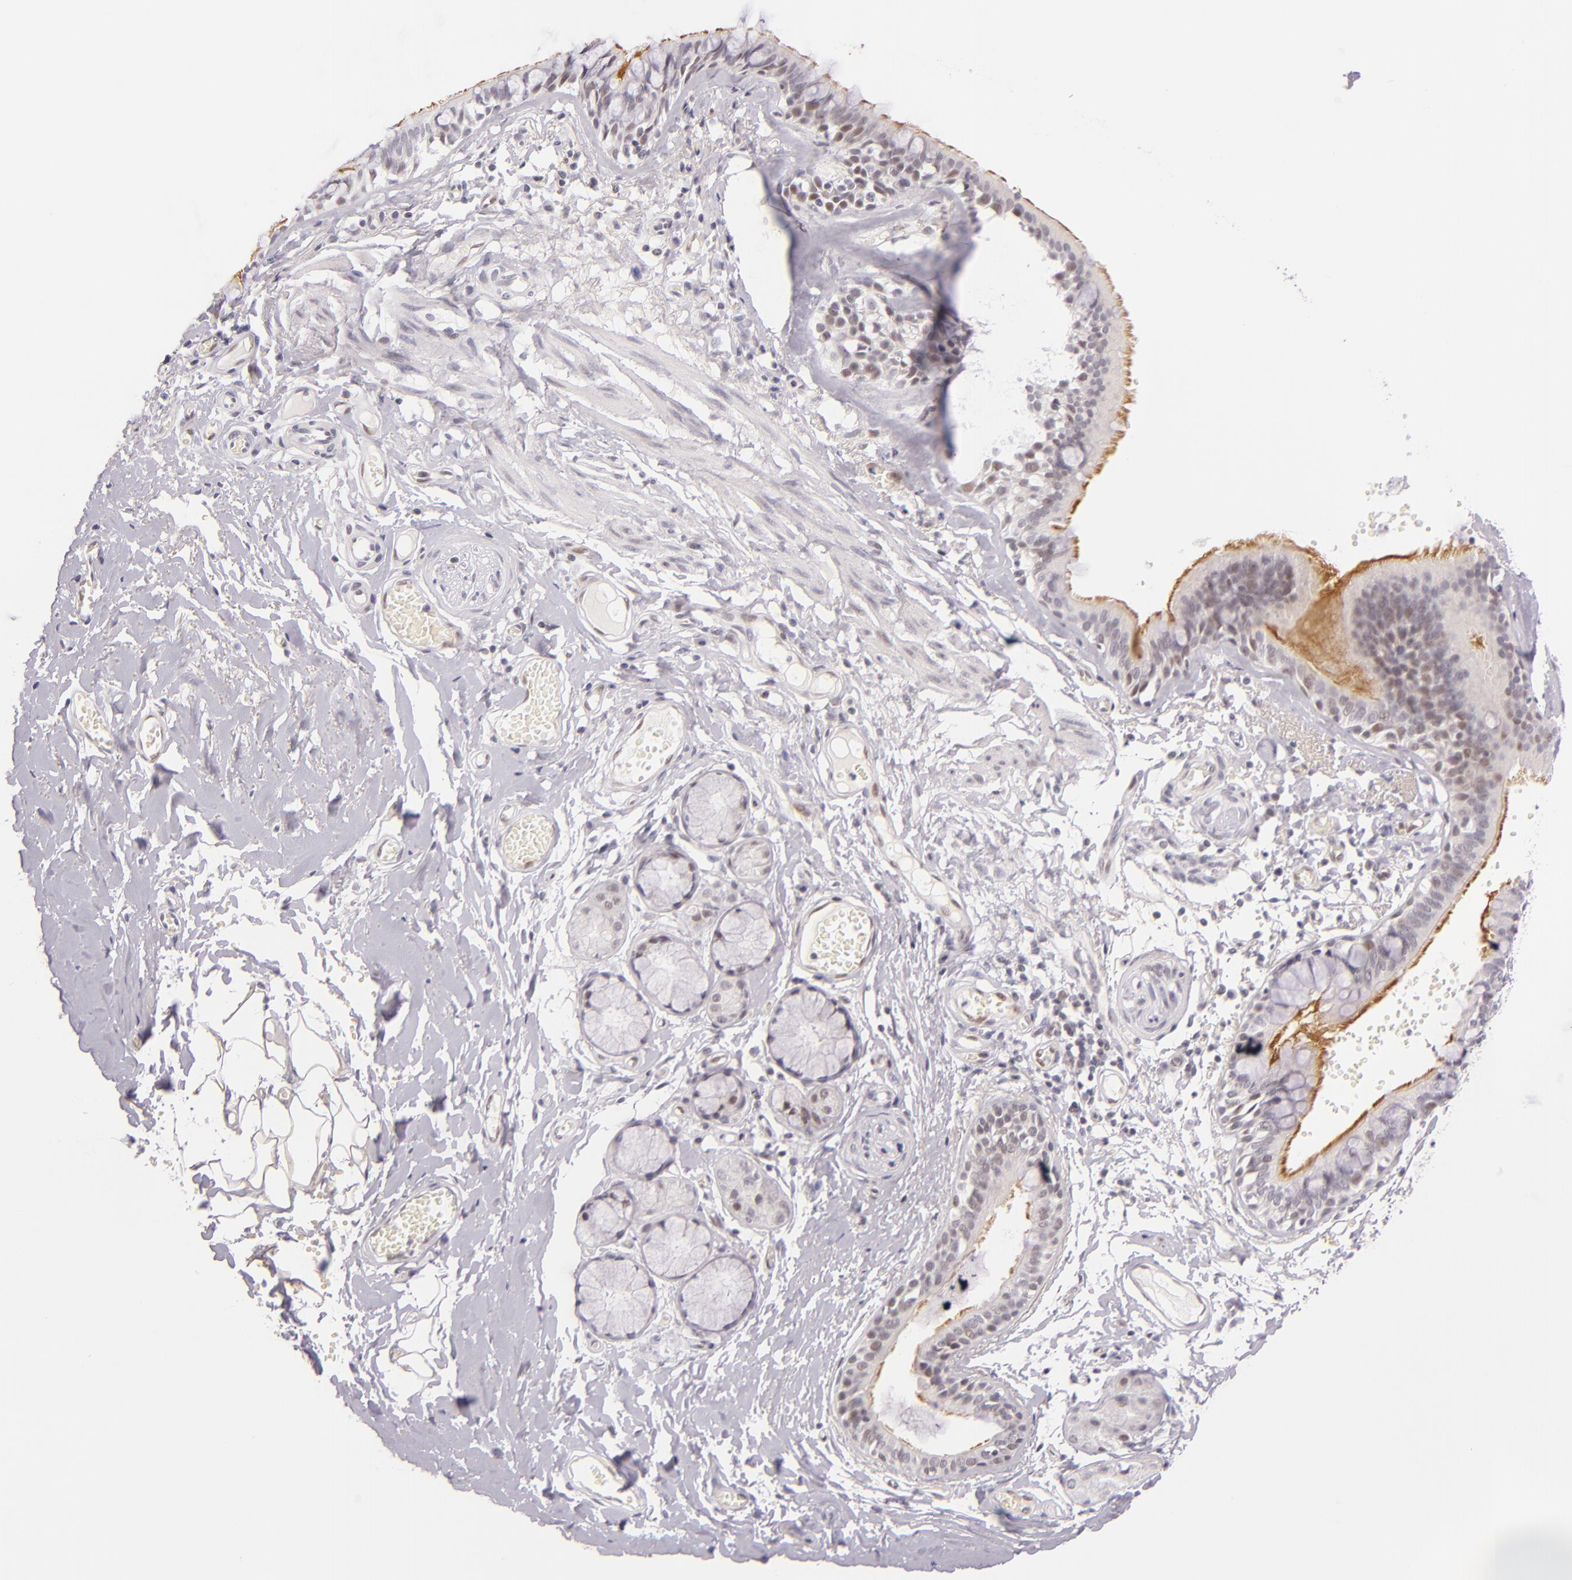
{"staining": {"intensity": "moderate", "quantity": "25%-75%", "location": "cytoplasmic/membranous"}, "tissue": "bronchus", "cell_type": "Respiratory epithelial cells", "image_type": "normal", "snomed": [{"axis": "morphology", "description": "Normal tissue, NOS"}, {"axis": "topography", "description": "Bronchus"}, {"axis": "topography", "description": "Lung"}], "caption": "An immunohistochemistry (IHC) histopathology image of unremarkable tissue is shown. Protein staining in brown shows moderate cytoplasmic/membranous positivity in bronchus within respiratory epithelial cells. (Stains: DAB (3,3'-diaminobenzidine) in brown, nuclei in blue, Microscopy: brightfield microscopy at high magnification).", "gene": "BCL3", "patient": {"sex": "female", "age": 56}}